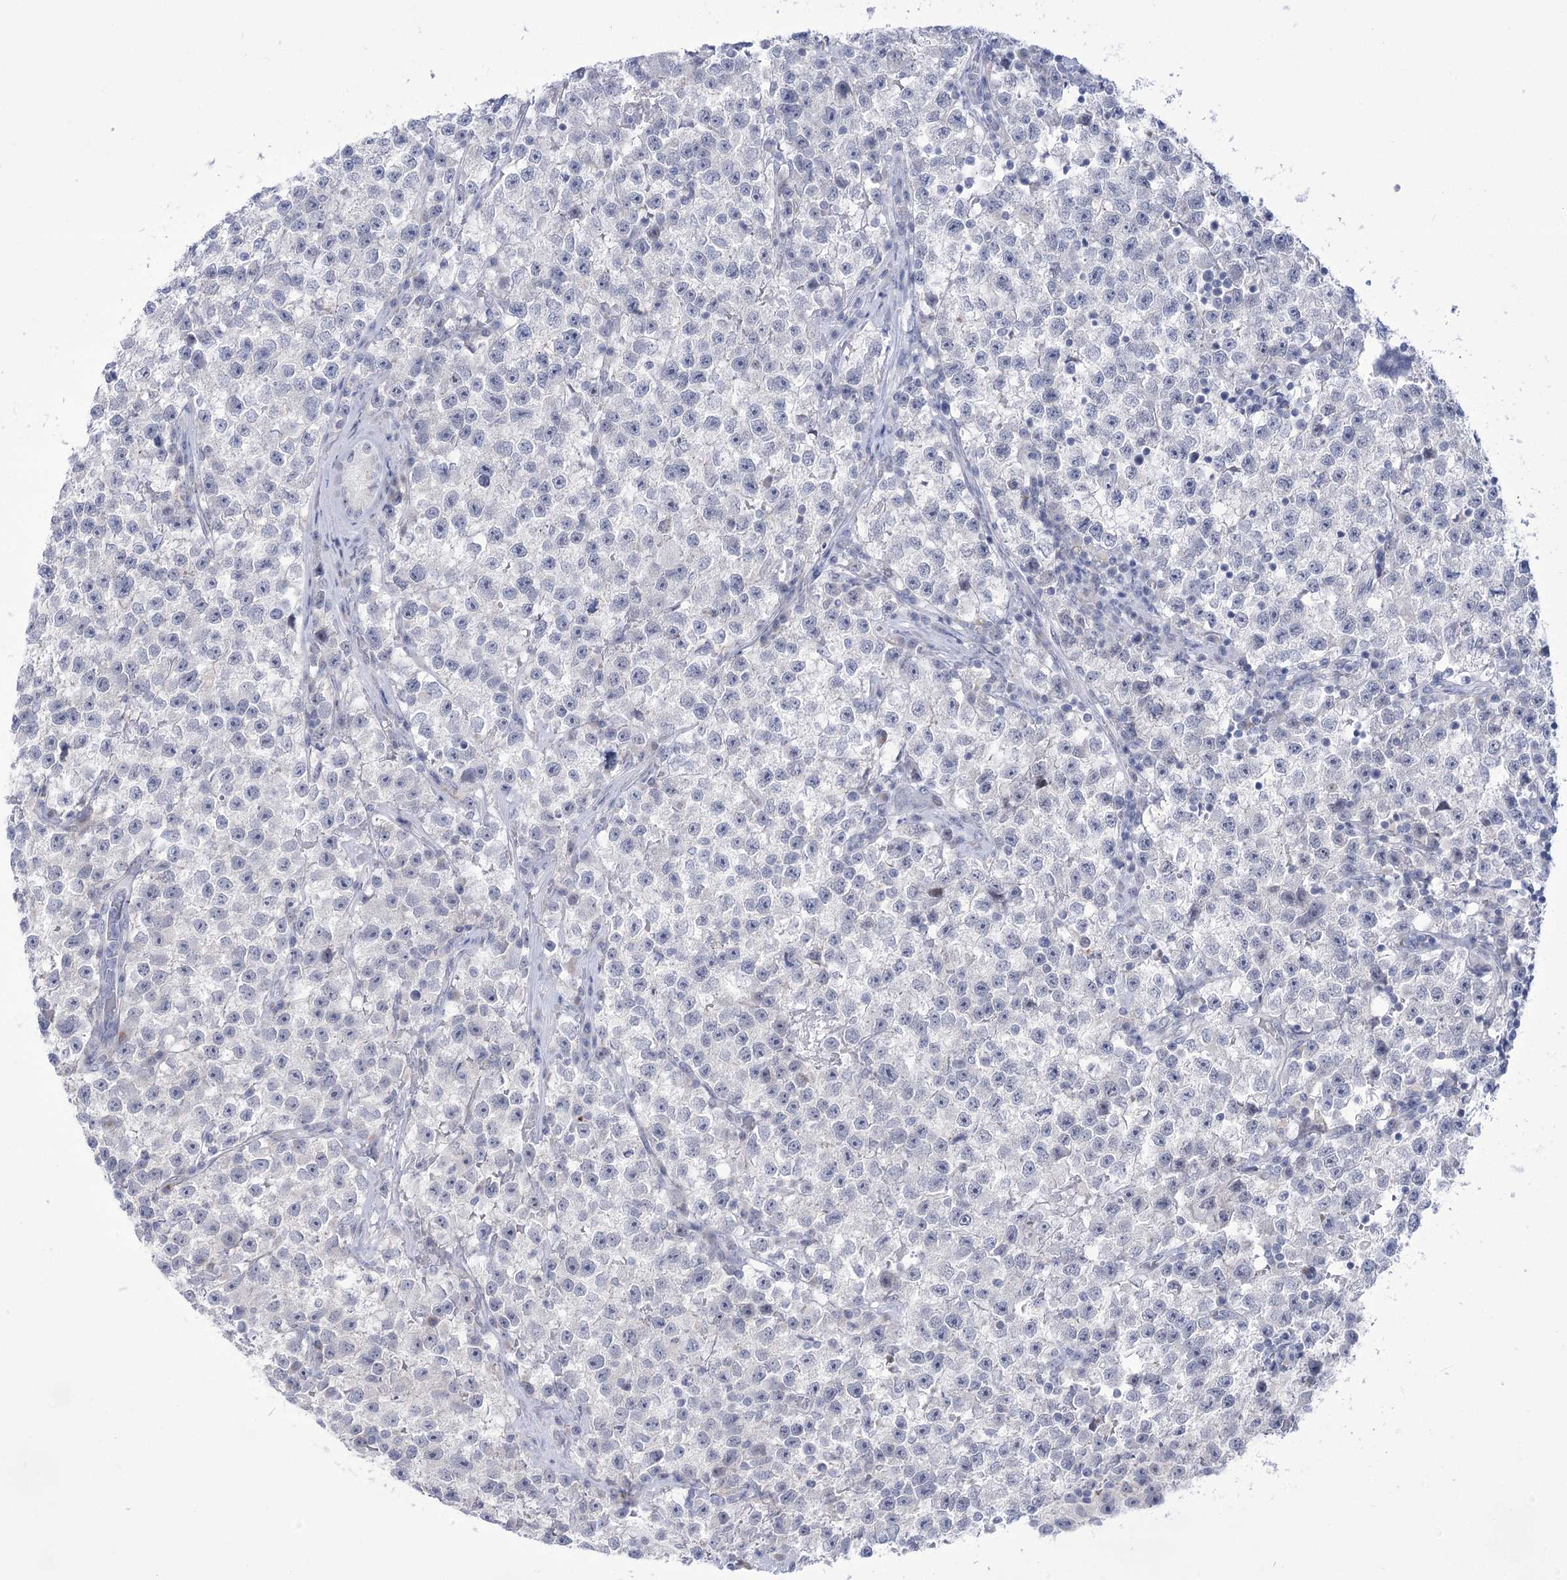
{"staining": {"intensity": "negative", "quantity": "none", "location": "none"}, "tissue": "testis cancer", "cell_type": "Tumor cells", "image_type": "cancer", "snomed": [{"axis": "morphology", "description": "Seminoma, NOS"}, {"axis": "topography", "description": "Testis"}], "caption": "Tumor cells are negative for protein expression in human testis seminoma. (Brightfield microscopy of DAB (3,3'-diaminobenzidine) immunohistochemistry at high magnification).", "gene": "BEND7", "patient": {"sex": "male", "age": 22}}